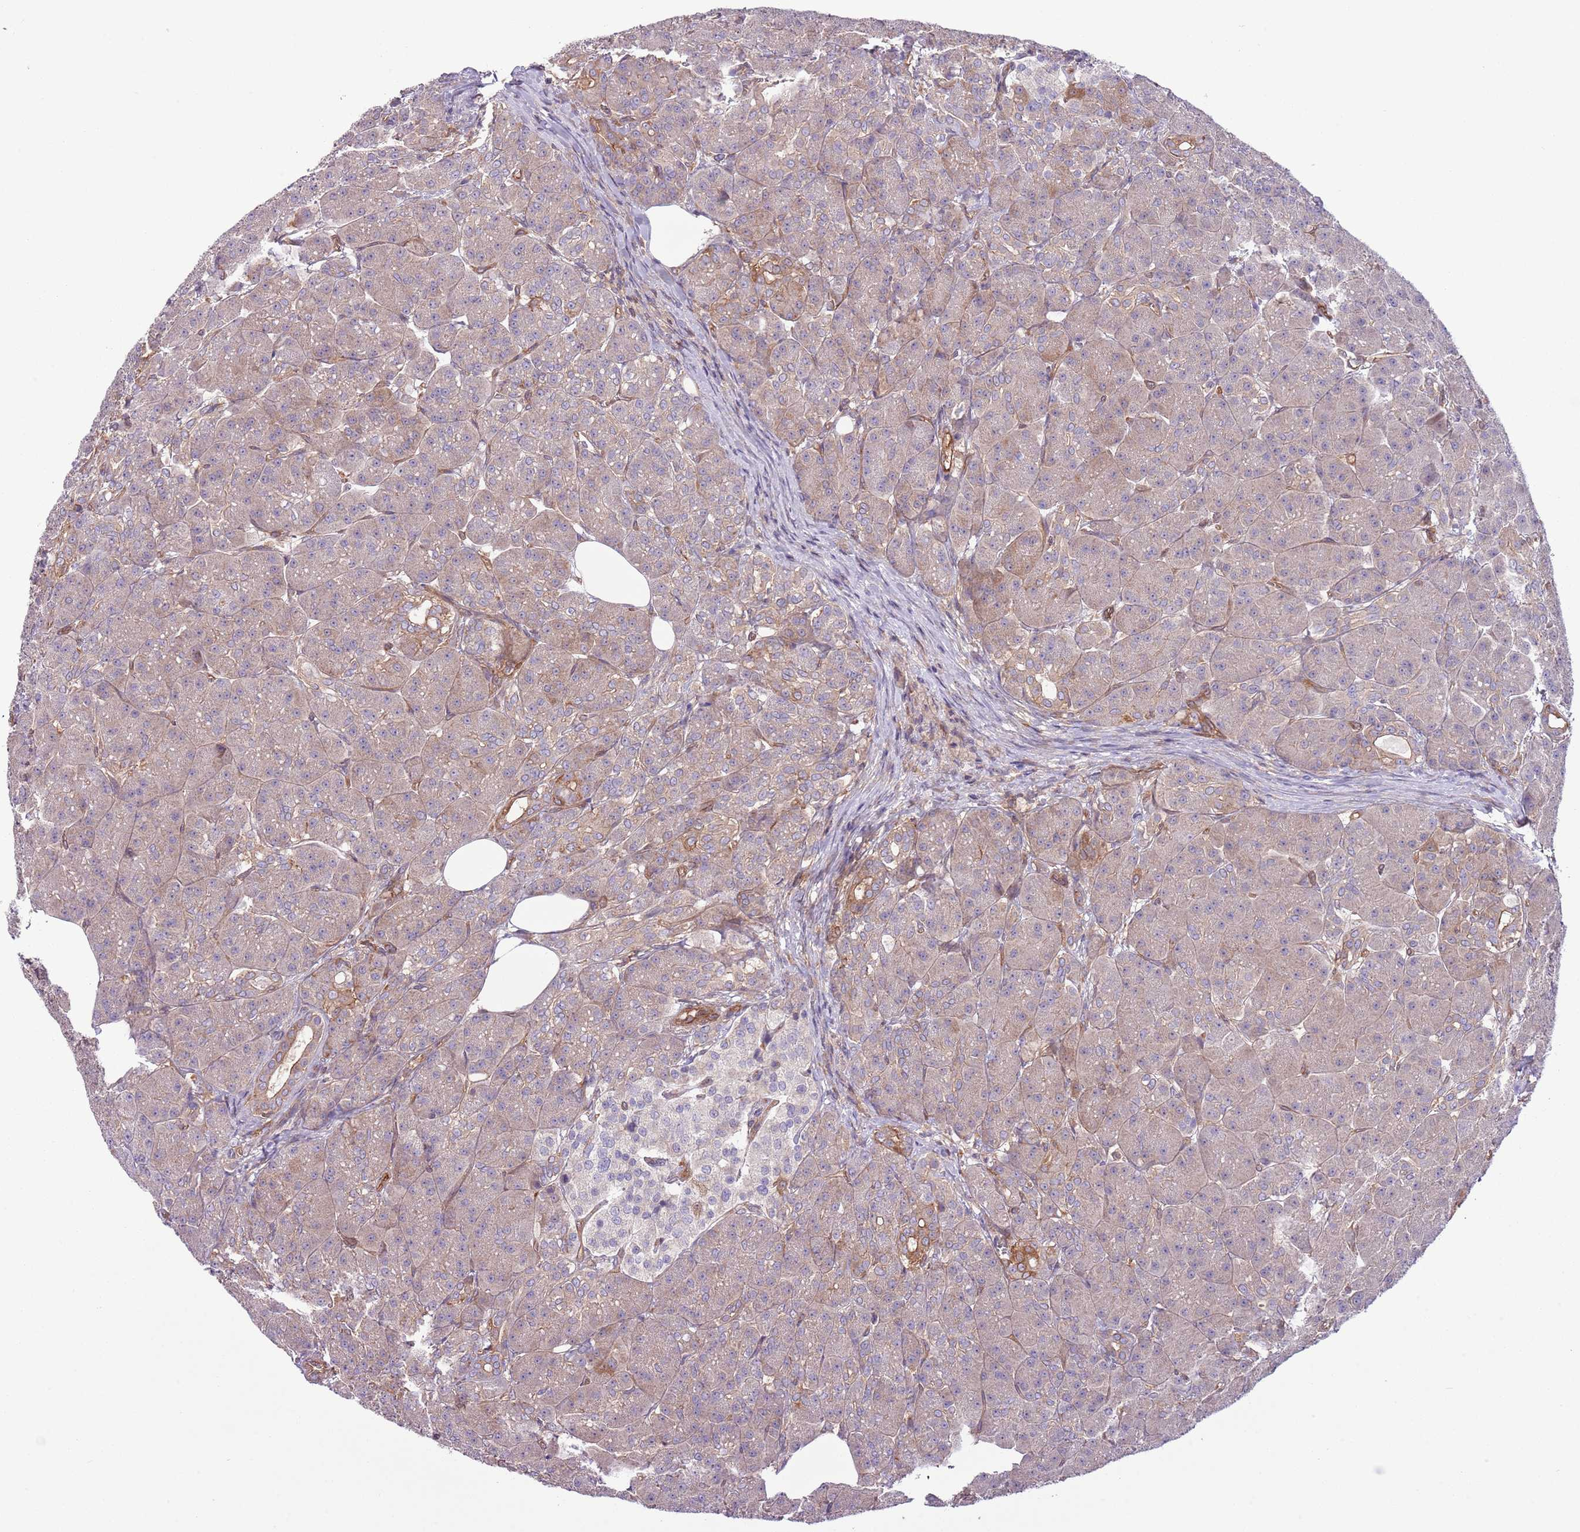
{"staining": {"intensity": "moderate", "quantity": "<25%", "location": "cytoplasmic/membranous"}, "tissue": "pancreas", "cell_type": "Exocrine glandular cells", "image_type": "normal", "snomed": [{"axis": "morphology", "description": "Normal tissue, NOS"}, {"axis": "topography", "description": "Pancreas"}], "caption": "DAB immunohistochemical staining of normal pancreas displays moderate cytoplasmic/membranous protein positivity in approximately <25% of exocrine glandular cells.", "gene": "LPIN2", "patient": {"sex": "male", "age": 63}}